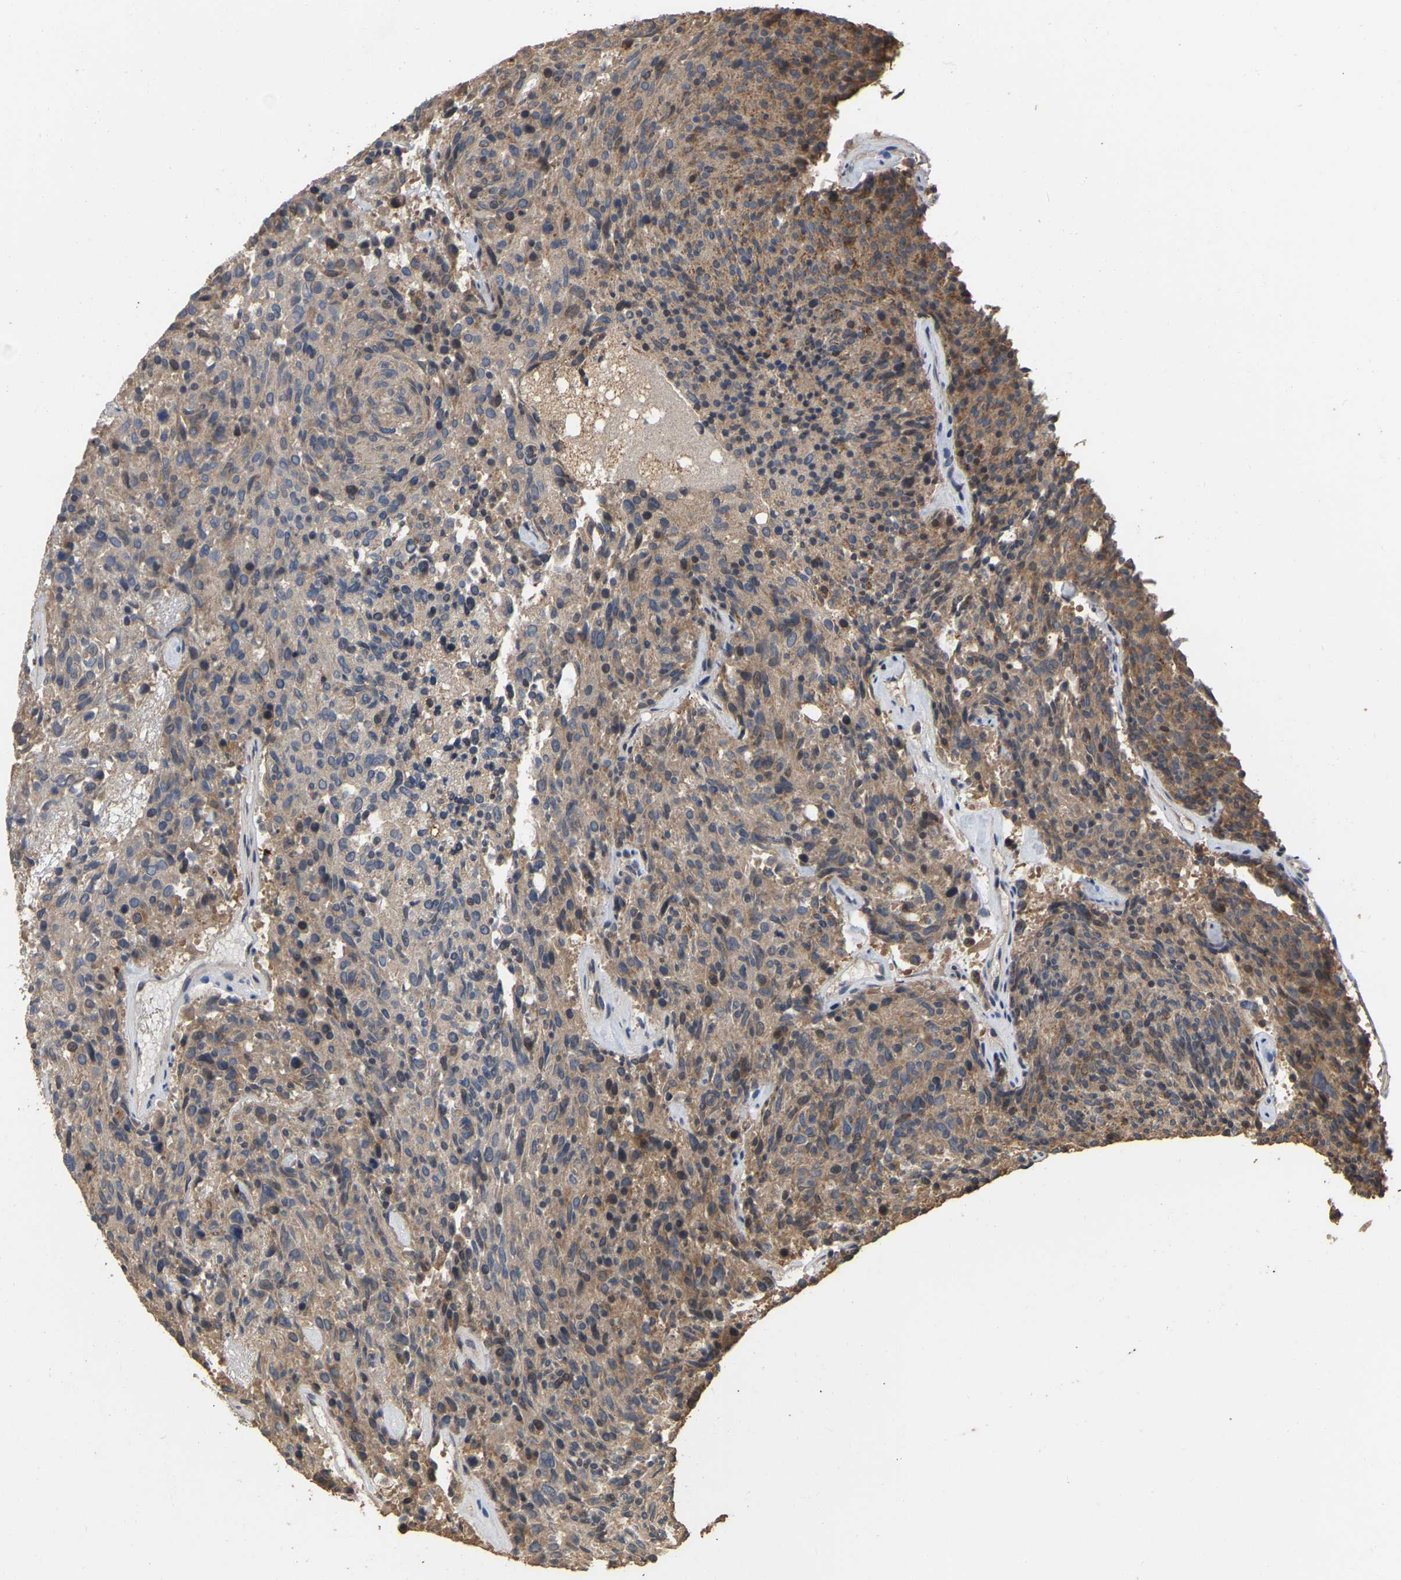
{"staining": {"intensity": "moderate", "quantity": "25%-75%", "location": "cytoplasmic/membranous"}, "tissue": "carcinoid", "cell_type": "Tumor cells", "image_type": "cancer", "snomed": [{"axis": "morphology", "description": "Carcinoid, malignant, NOS"}, {"axis": "topography", "description": "Pancreas"}], "caption": "Approximately 25%-75% of tumor cells in human carcinoid reveal moderate cytoplasmic/membranous protein positivity as visualized by brown immunohistochemical staining.", "gene": "NCS1", "patient": {"sex": "female", "age": 54}}